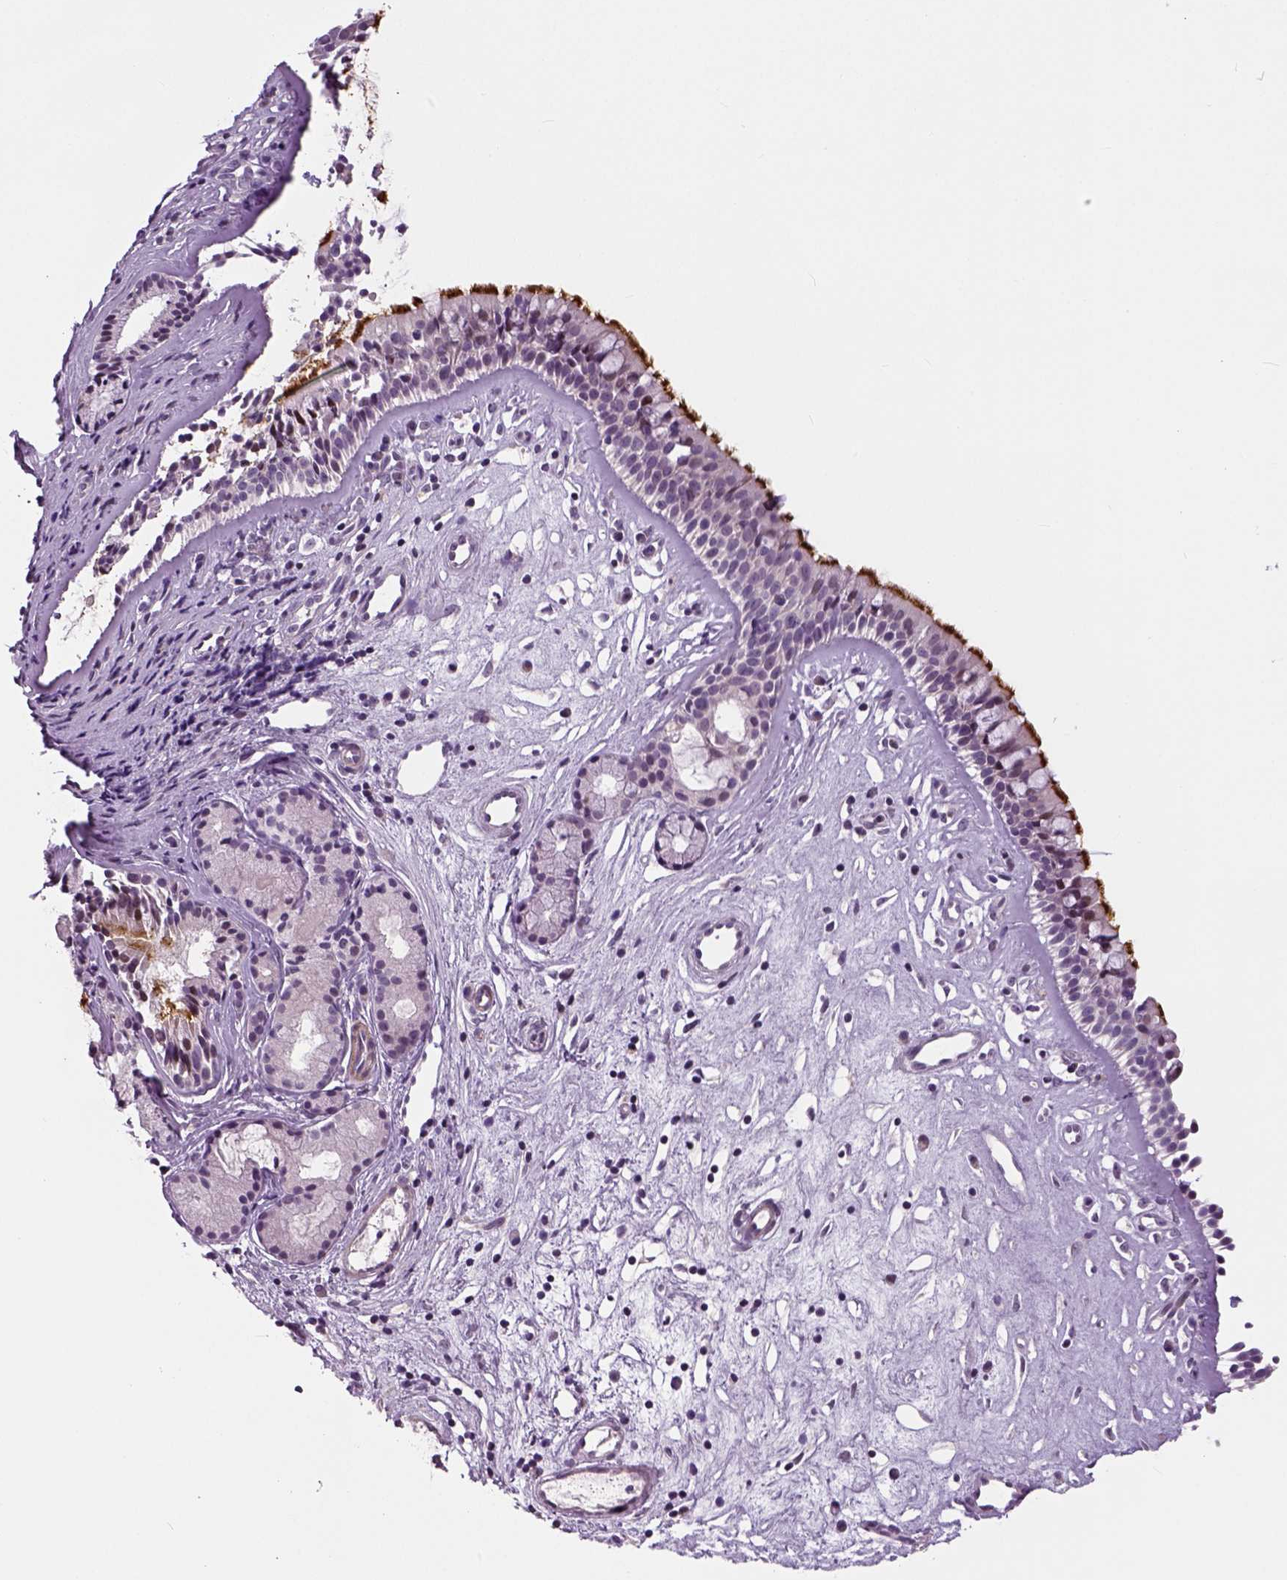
{"staining": {"intensity": "moderate", "quantity": "25%-75%", "location": "cytoplasmic/membranous"}, "tissue": "nasopharynx", "cell_type": "Respiratory epithelial cells", "image_type": "normal", "snomed": [{"axis": "morphology", "description": "Normal tissue, NOS"}, {"axis": "topography", "description": "Nasopharynx"}], "caption": "IHC staining of unremarkable nasopharynx, which exhibits medium levels of moderate cytoplasmic/membranous staining in approximately 25%-75% of respiratory epithelial cells indicating moderate cytoplasmic/membranous protein positivity. The staining was performed using DAB (brown) for protein detection and nuclei were counterstained in hematoxylin (blue).", "gene": "NECAB1", "patient": {"sex": "female", "age": 52}}